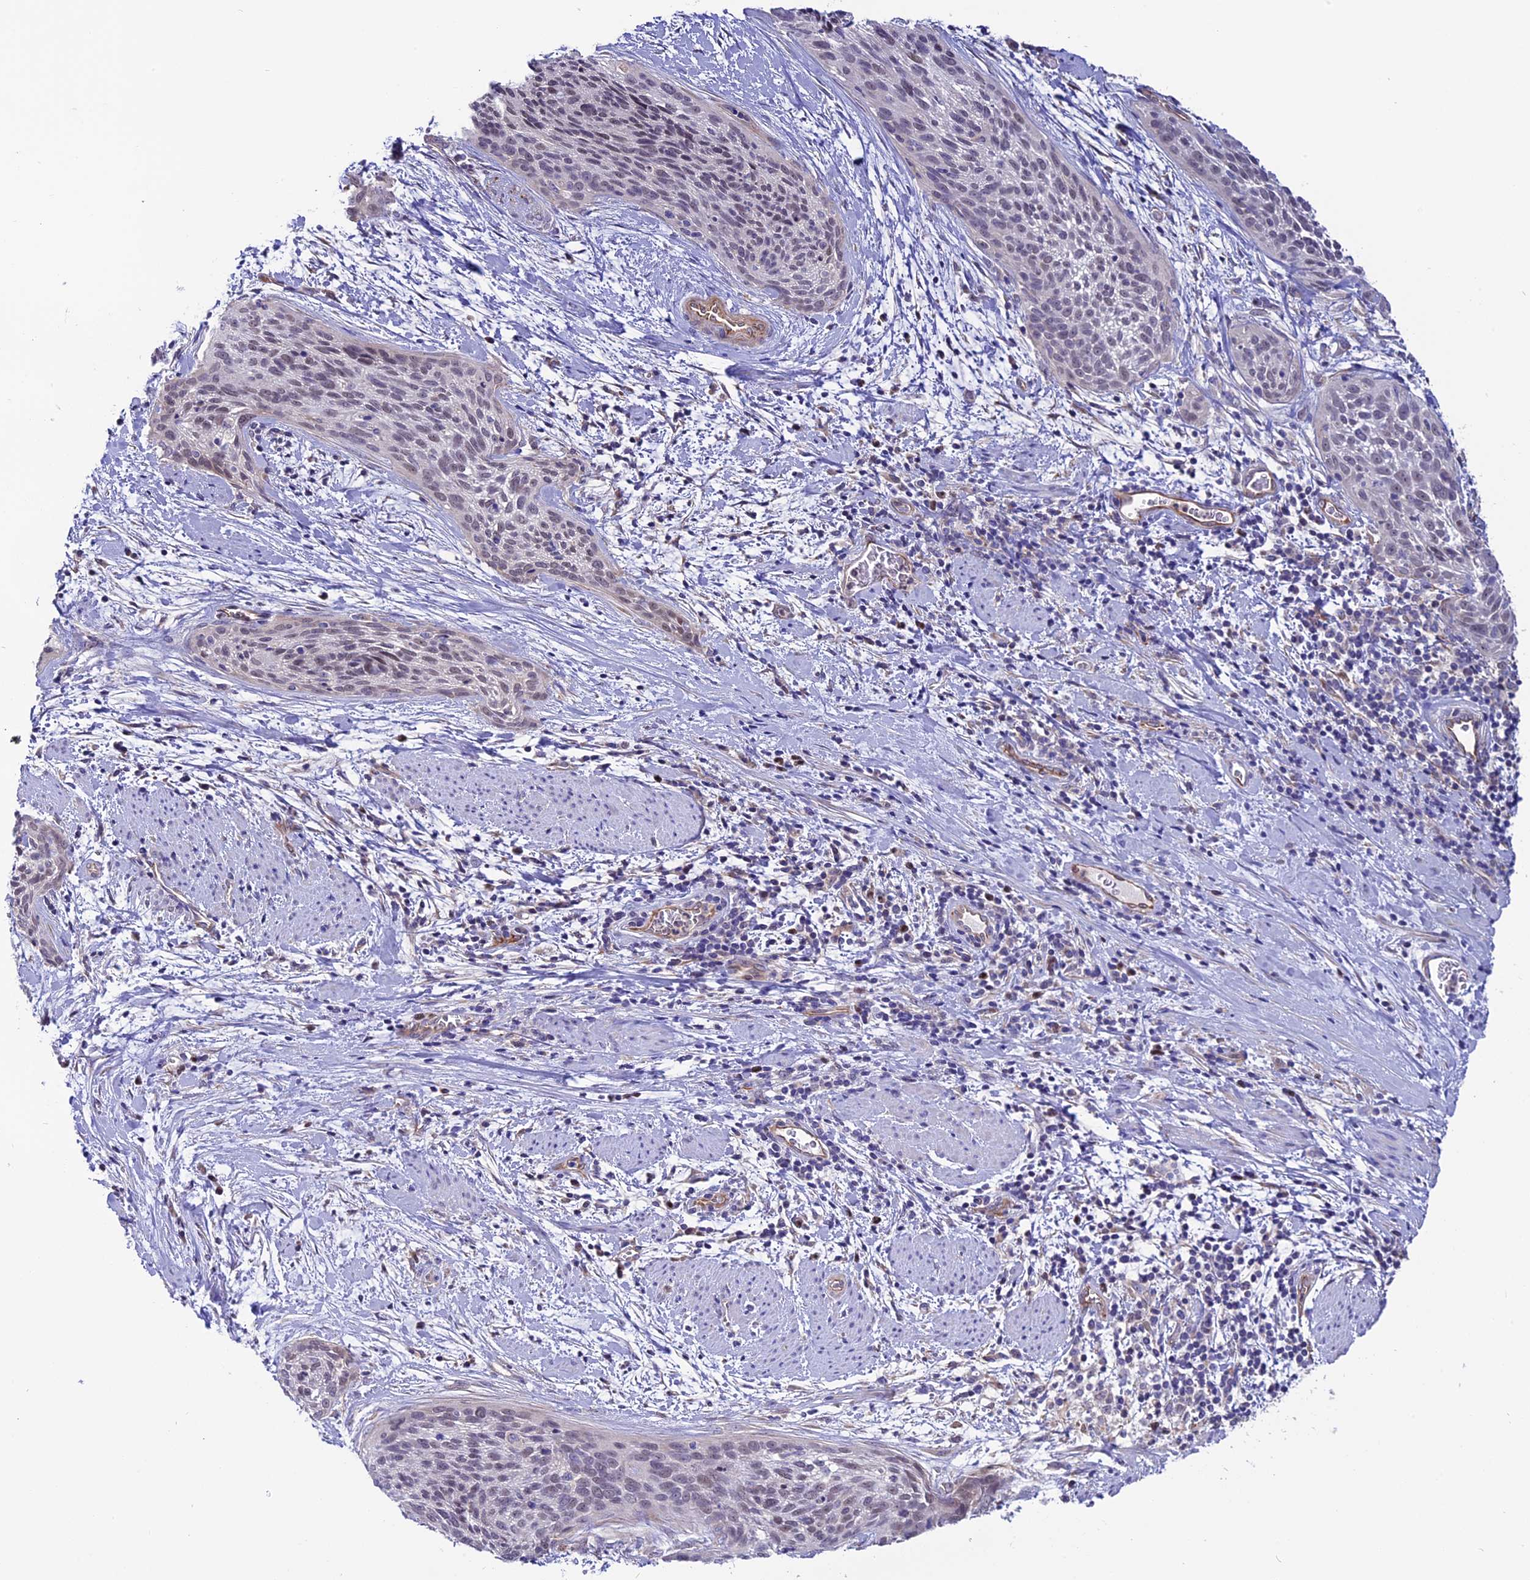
{"staining": {"intensity": "weak", "quantity": "<25%", "location": "nuclear"}, "tissue": "cervical cancer", "cell_type": "Tumor cells", "image_type": "cancer", "snomed": [{"axis": "morphology", "description": "Squamous cell carcinoma, NOS"}, {"axis": "topography", "description": "Cervix"}], "caption": "Immunohistochemistry of human squamous cell carcinoma (cervical) reveals no expression in tumor cells. (Stains: DAB immunohistochemistry (IHC) with hematoxylin counter stain, Microscopy: brightfield microscopy at high magnification).", "gene": "PDILT", "patient": {"sex": "female", "age": 55}}